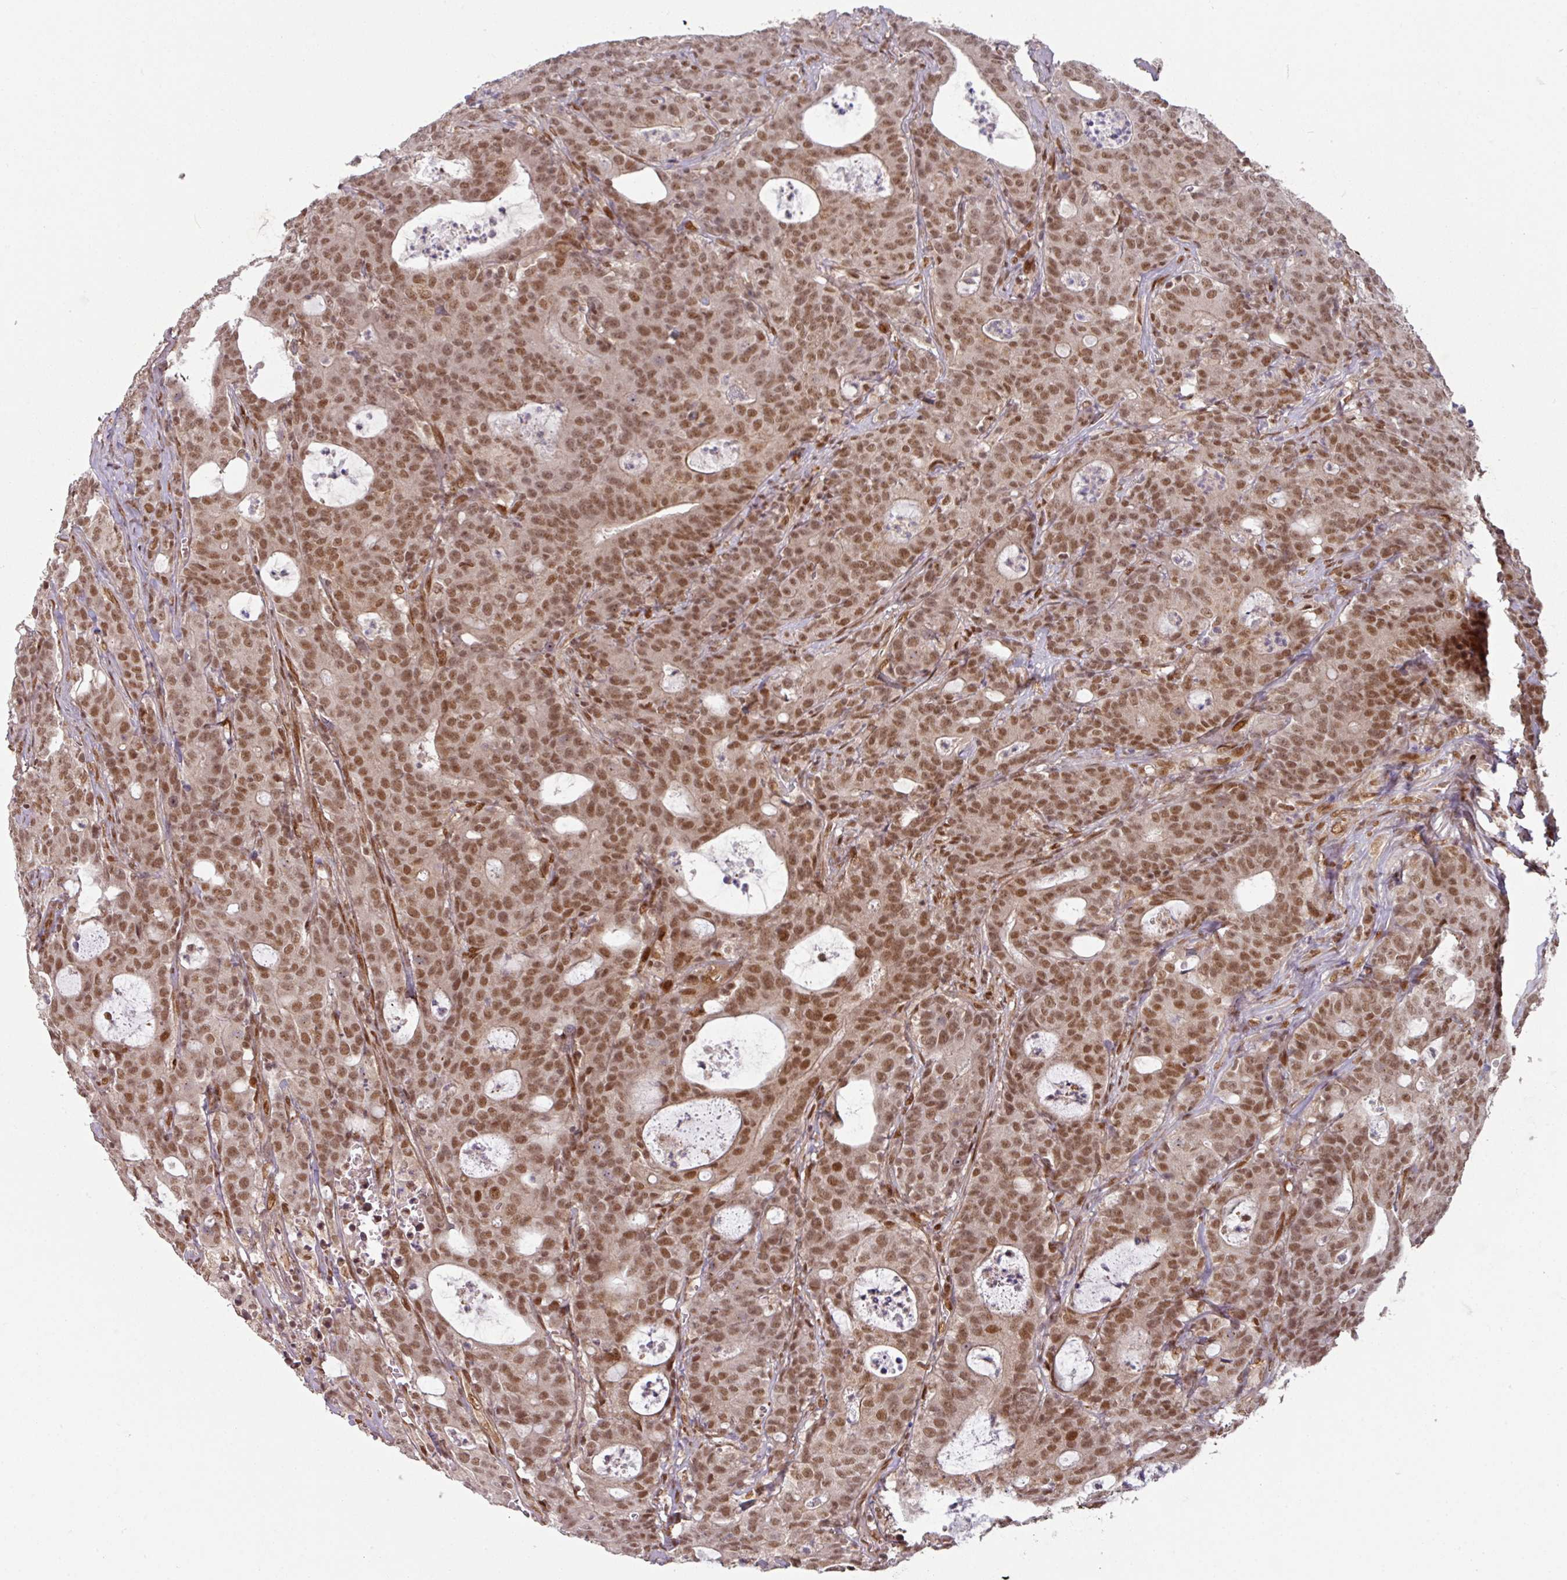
{"staining": {"intensity": "moderate", "quantity": ">75%", "location": "nuclear"}, "tissue": "colorectal cancer", "cell_type": "Tumor cells", "image_type": "cancer", "snomed": [{"axis": "morphology", "description": "Adenocarcinoma, NOS"}, {"axis": "topography", "description": "Colon"}], "caption": "Brown immunohistochemical staining in colorectal adenocarcinoma exhibits moderate nuclear expression in approximately >75% of tumor cells.", "gene": "SIK3", "patient": {"sex": "male", "age": 83}}